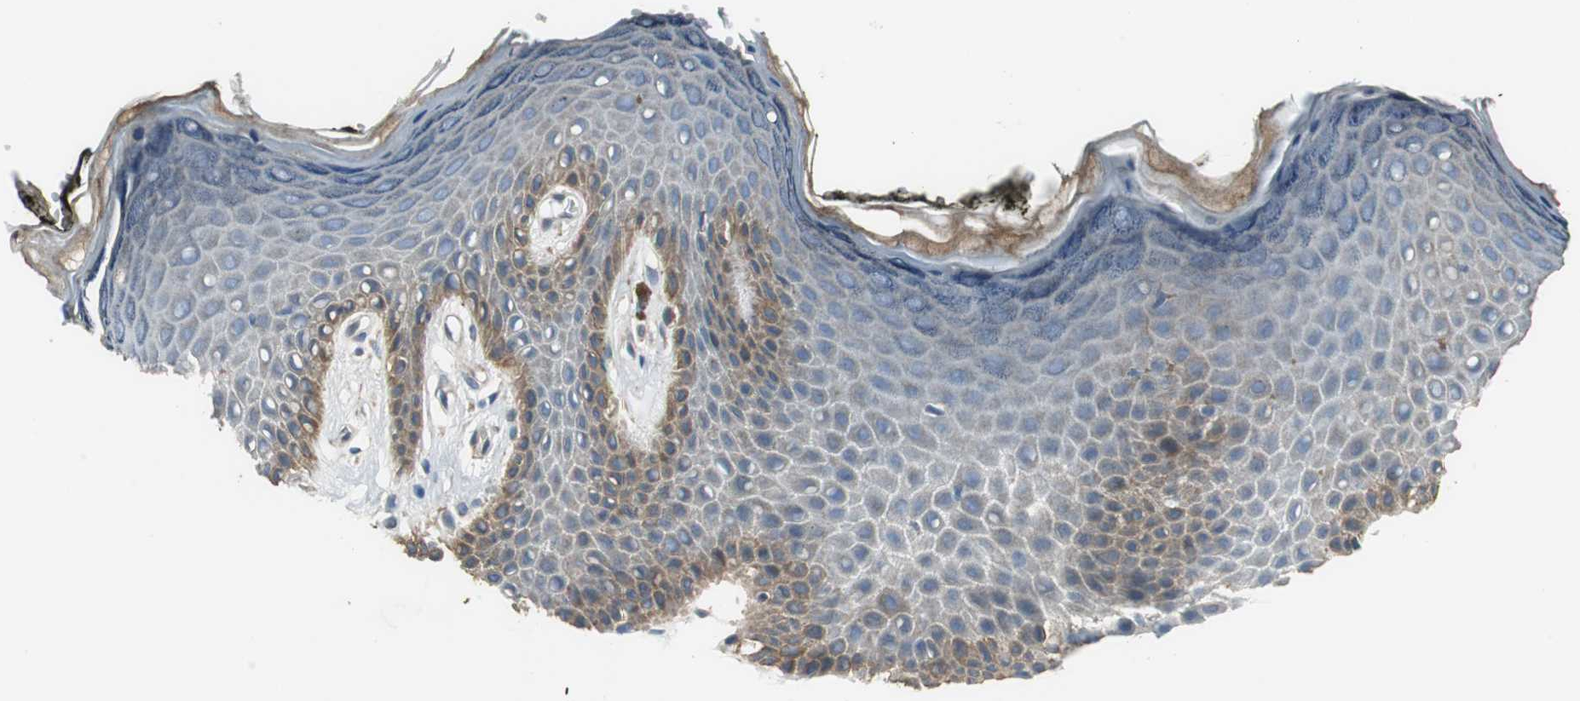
{"staining": {"intensity": "moderate", "quantity": "<25%", "location": "cytoplasmic/membranous"}, "tissue": "skin", "cell_type": "Epidermal cells", "image_type": "normal", "snomed": [{"axis": "morphology", "description": "Normal tissue, NOS"}, {"axis": "morphology", "description": "Inflammation, NOS"}, {"axis": "topography", "description": "Vulva"}], "caption": "Unremarkable skin was stained to show a protein in brown. There is low levels of moderate cytoplasmic/membranous expression in about <25% of epidermal cells. The staining is performed using DAB brown chromogen to label protein expression. The nuclei are counter-stained blue using hematoxylin.", "gene": "PI4KB", "patient": {"sex": "female", "age": 84}}